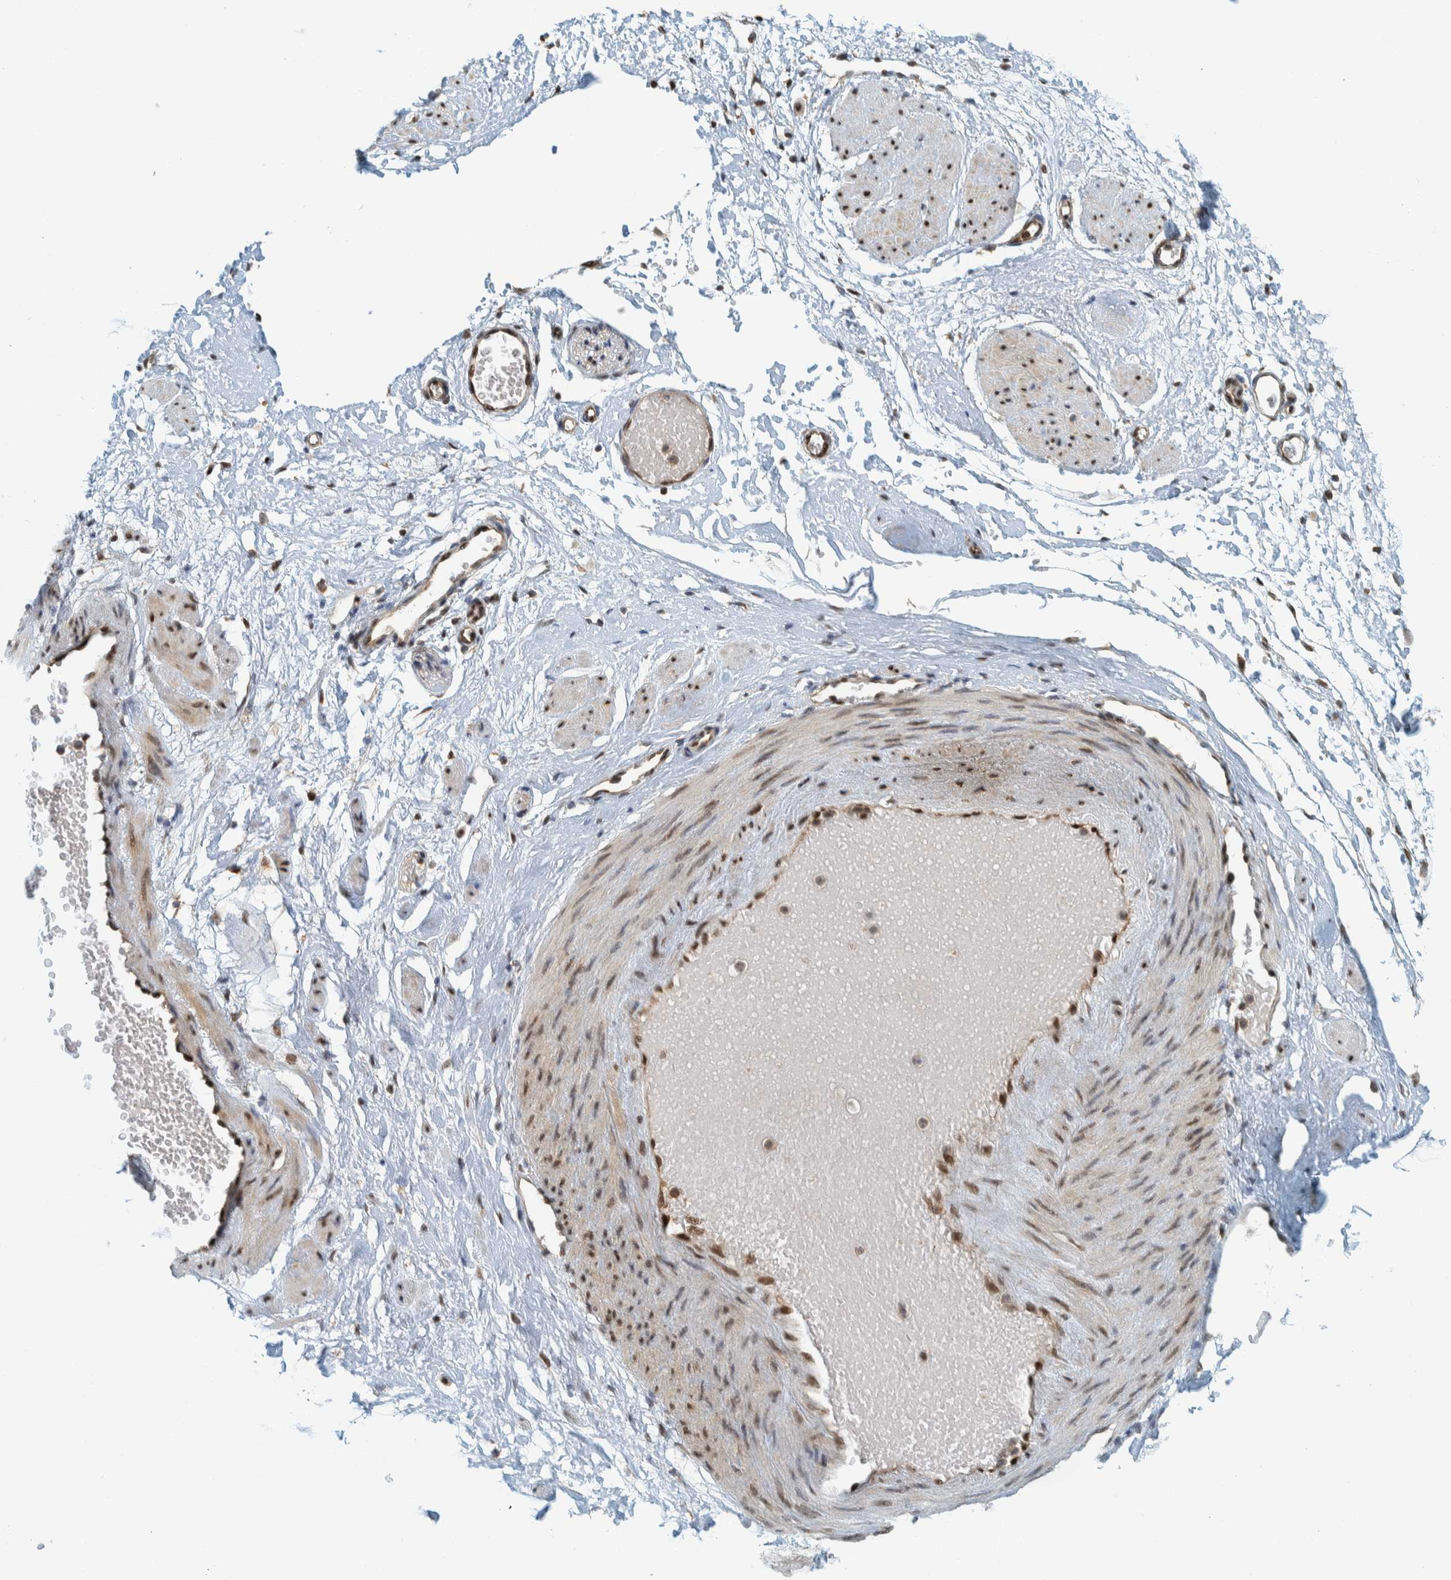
{"staining": {"intensity": "moderate", "quantity": ">75%", "location": "cytoplasmic/membranous,nuclear"}, "tissue": "adipose tissue", "cell_type": "Adipocytes", "image_type": "normal", "snomed": [{"axis": "morphology", "description": "Normal tissue, NOS"}, {"axis": "topography", "description": "Soft tissue"}], "caption": "Immunohistochemical staining of benign human adipose tissue reveals medium levels of moderate cytoplasmic/membranous,nuclear positivity in approximately >75% of adipocytes.", "gene": "COPS3", "patient": {"sex": "male", "age": 72}}